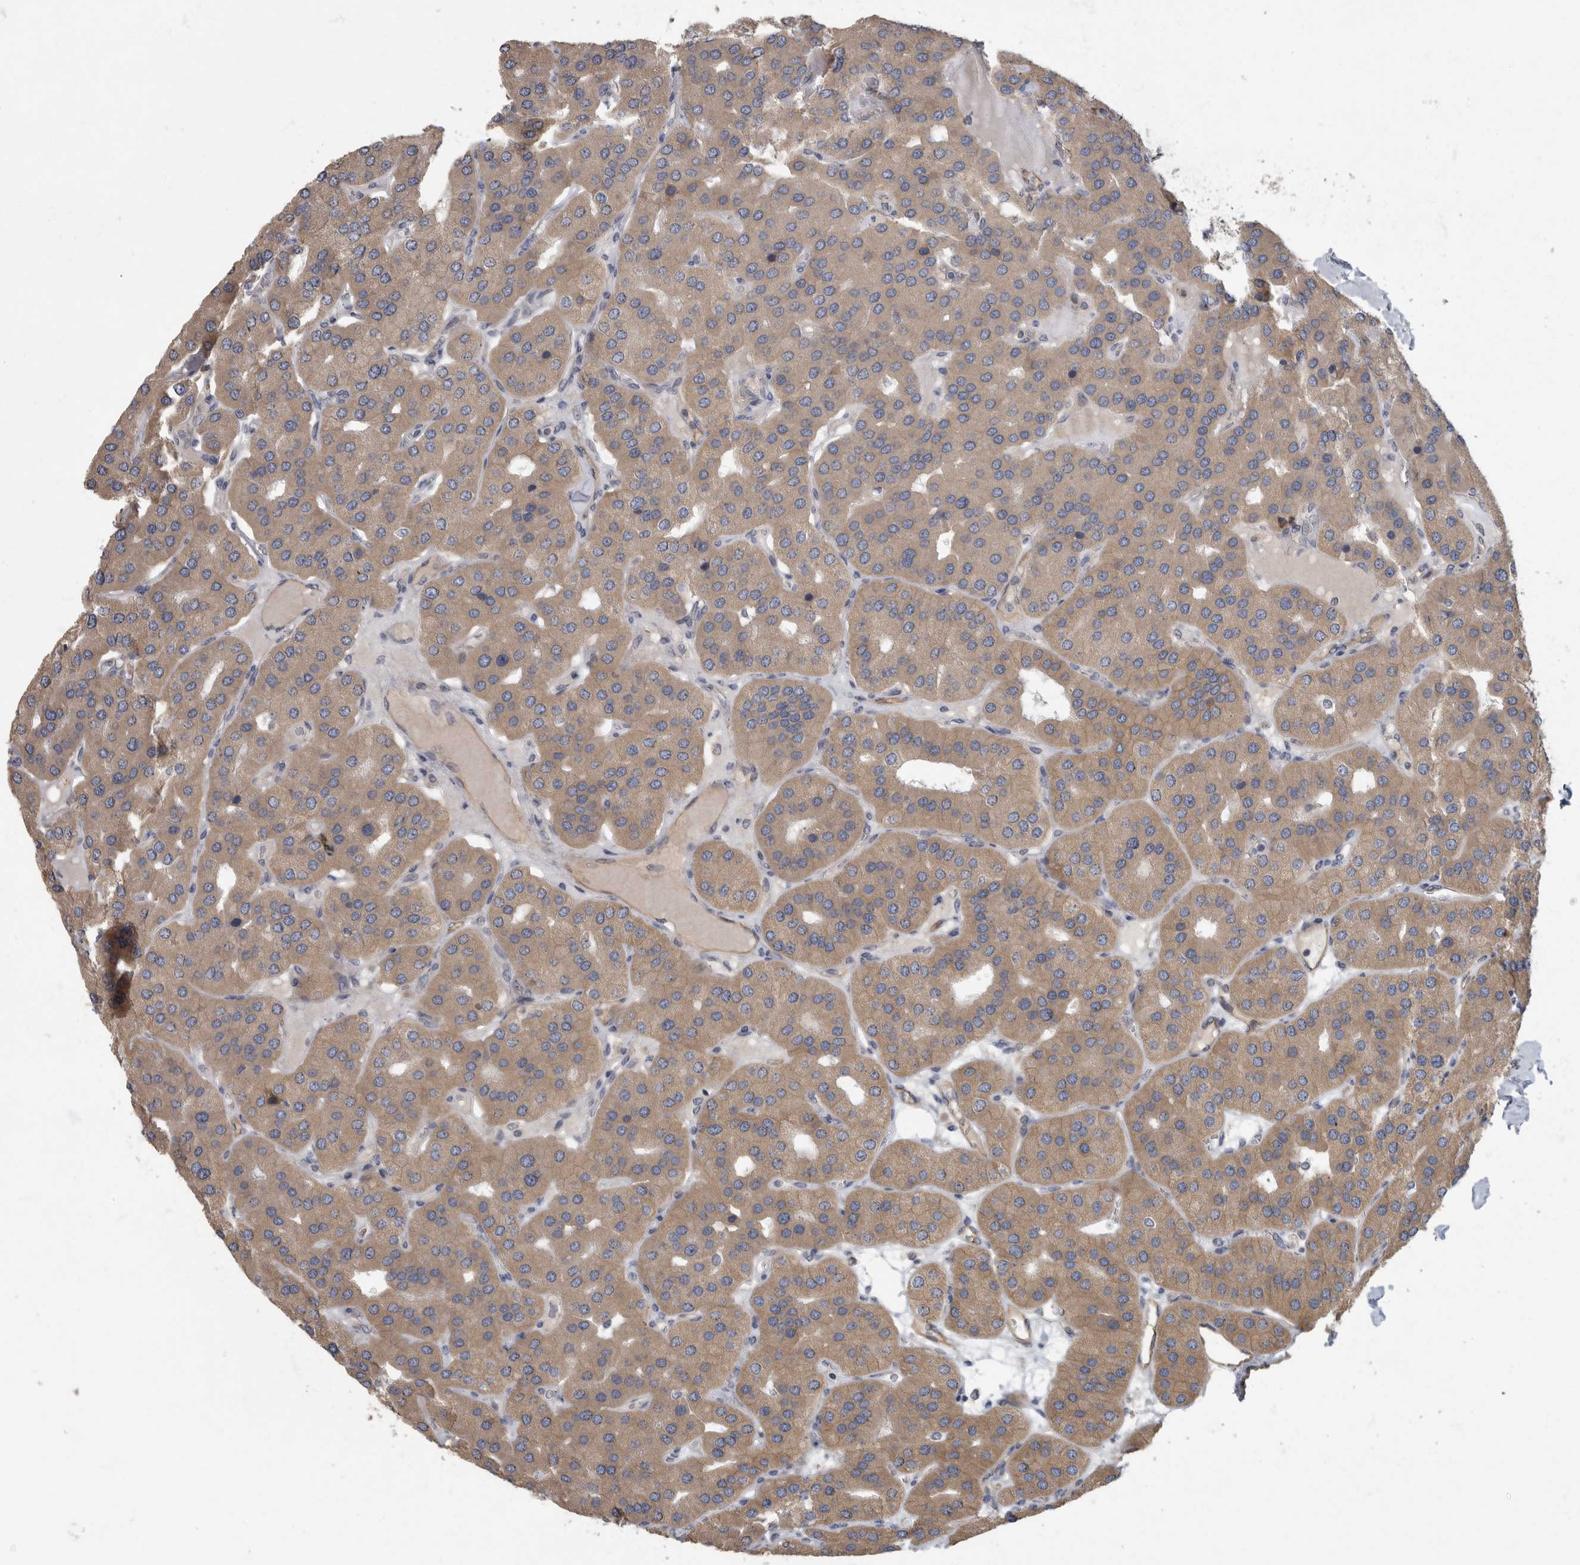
{"staining": {"intensity": "weak", "quantity": ">75%", "location": "cytoplasmic/membranous"}, "tissue": "parathyroid gland", "cell_type": "Glandular cells", "image_type": "normal", "snomed": [{"axis": "morphology", "description": "Normal tissue, NOS"}, {"axis": "morphology", "description": "Adenoma, NOS"}, {"axis": "topography", "description": "Parathyroid gland"}], "caption": "Immunohistochemistry (IHC) of unremarkable human parathyroid gland reveals low levels of weak cytoplasmic/membranous expression in about >75% of glandular cells.", "gene": "PDK1", "patient": {"sex": "female", "age": 86}}